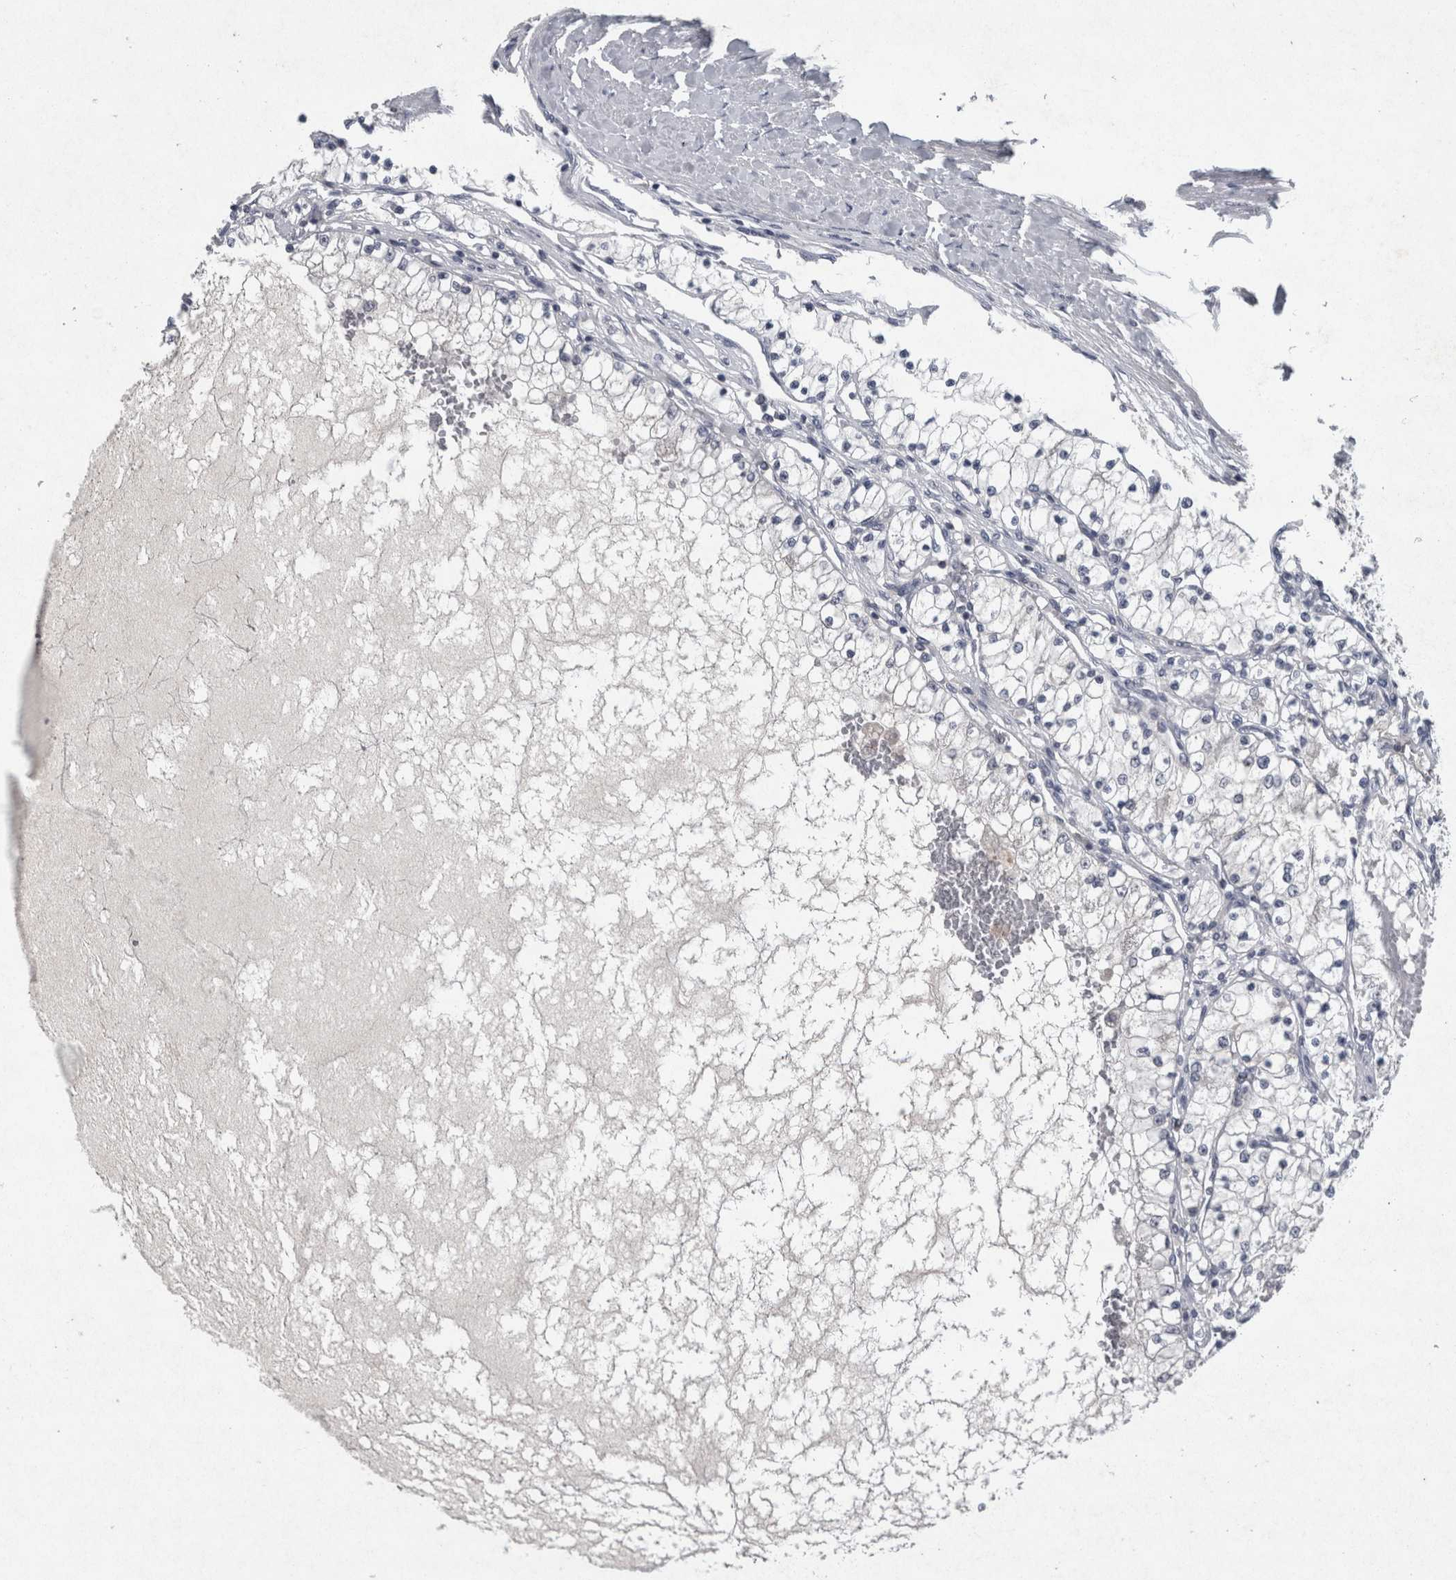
{"staining": {"intensity": "negative", "quantity": "none", "location": "none"}, "tissue": "renal cancer", "cell_type": "Tumor cells", "image_type": "cancer", "snomed": [{"axis": "morphology", "description": "Adenocarcinoma, NOS"}, {"axis": "topography", "description": "Kidney"}], "caption": "DAB immunohistochemical staining of renal adenocarcinoma displays no significant positivity in tumor cells. (Immunohistochemistry, brightfield microscopy, high magnification).", "gene": "WNT7A", "patient": {"sex": "male", "age": 68}}